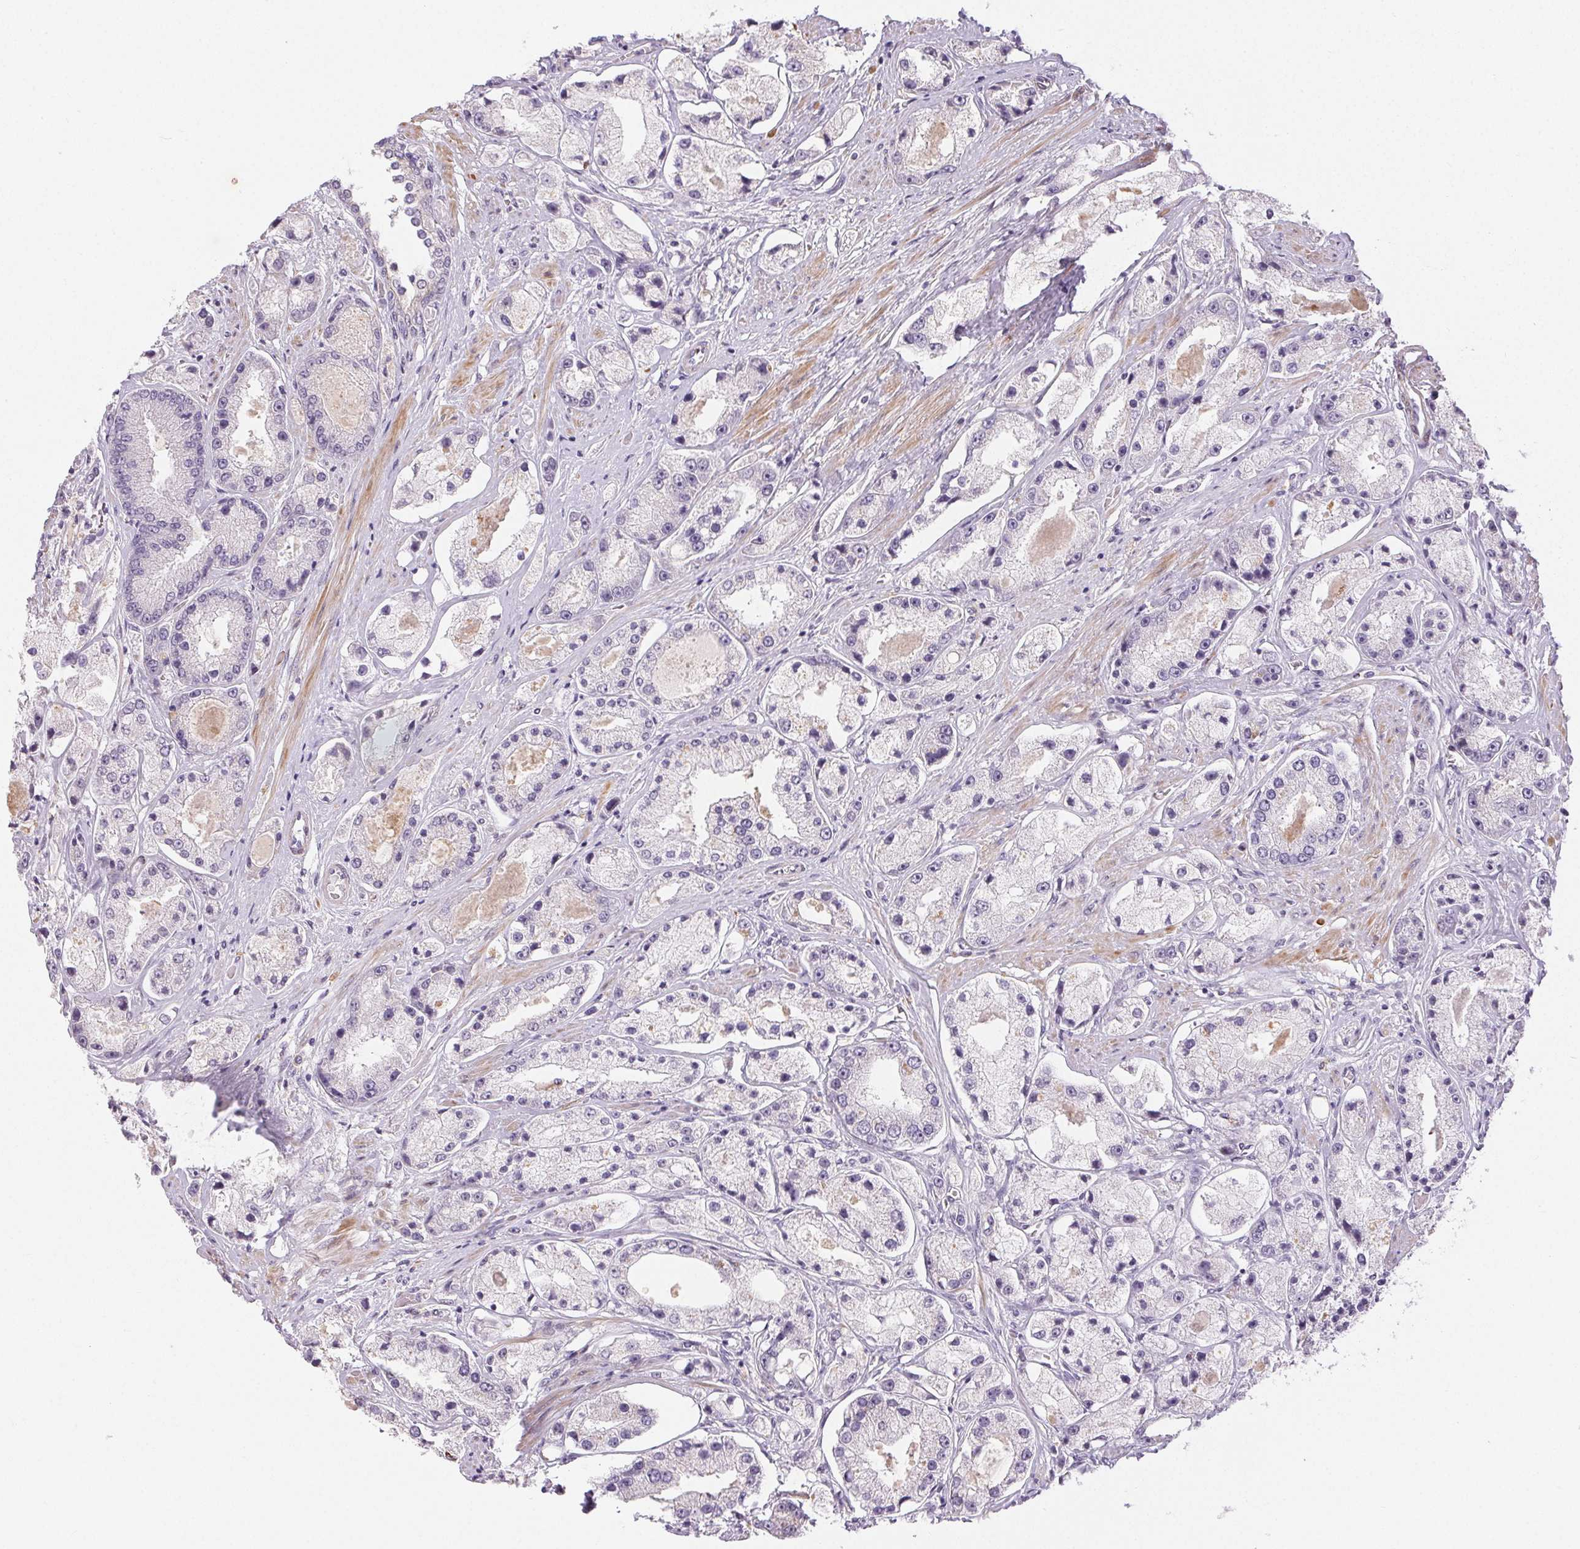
{"staining": {"intensity": "negative", "quantity": "none", "location": "none"}, "tissue": "prostate cancer", "cell_type": "Tumor cells", "image_type": "cancer", "snomed": [{"axis": "morphology", "description": "Adenocarcinoma, High grade"}, {"axis": "topography", "description": "Prostate"}], "caption": "Immunohistochemistry of human adenocarcinoma (high-grade) (prostate) demonstrates no positivity in tumor cells. The staining is performed using DAB brown chromogen with nuclei counter-stained in using hematoxylin.", "gene": "RPGRIP1", "patient": {"sex": "male", "age": 67}}